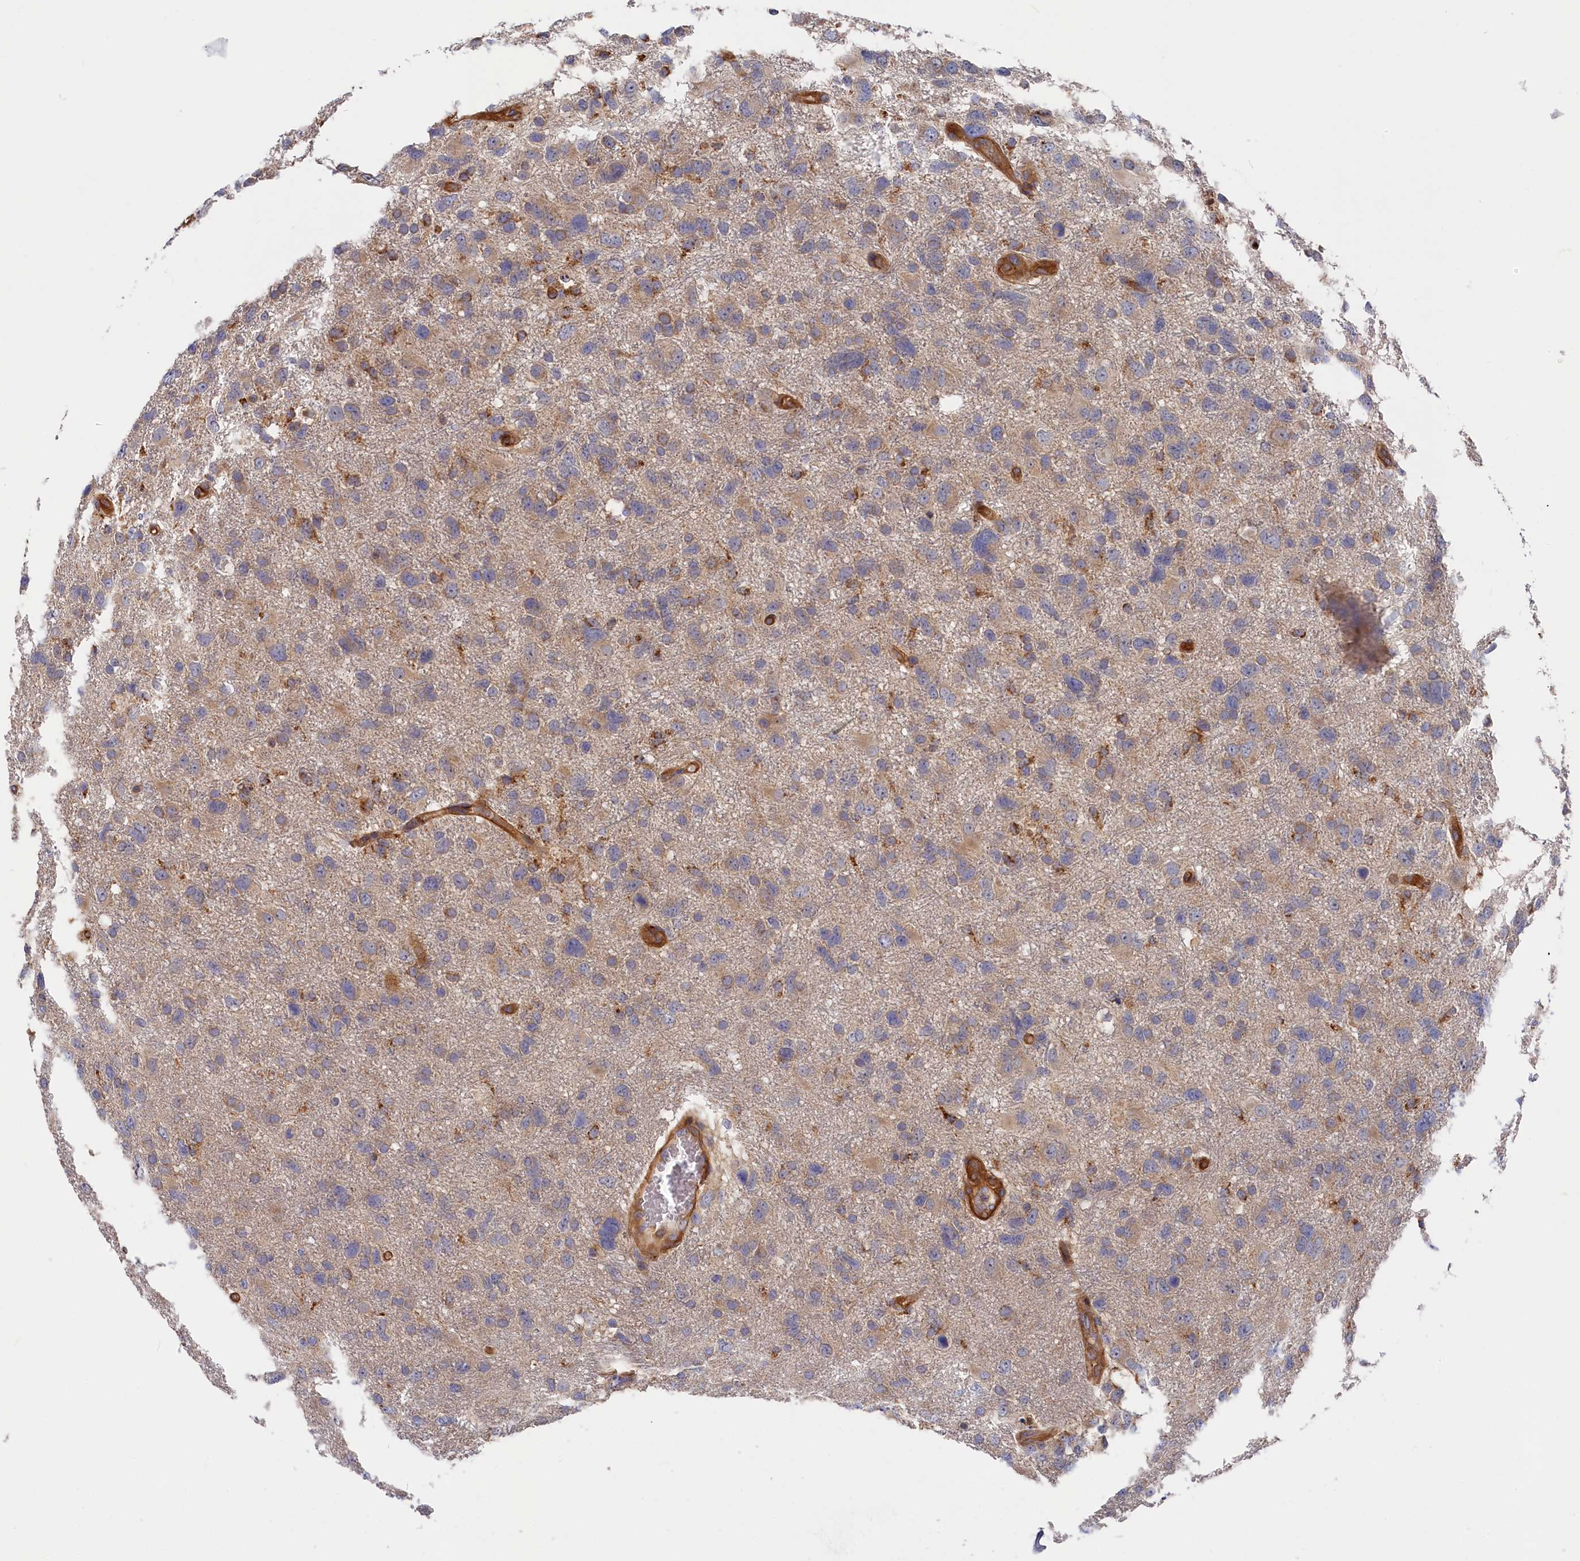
{"staining": {"intensity": "weak", "quantity": "<25%", "location": "cytoplasmic/membranous"}, "tissue": "glioma", "cell_type": "Tumor cells", "image_type": "cancer", "snomed": [{"axis": "morphology", "description": "Glioma, malignant, High grade"}, {"axis": "topography", "description": "Brain"}], "caption": "Histopathology image shows no significant protein staining in tumor cells of high-grade glioma (malignant).", "gene": "LDHD", "patient": {"sex": "male", "age": 61}}